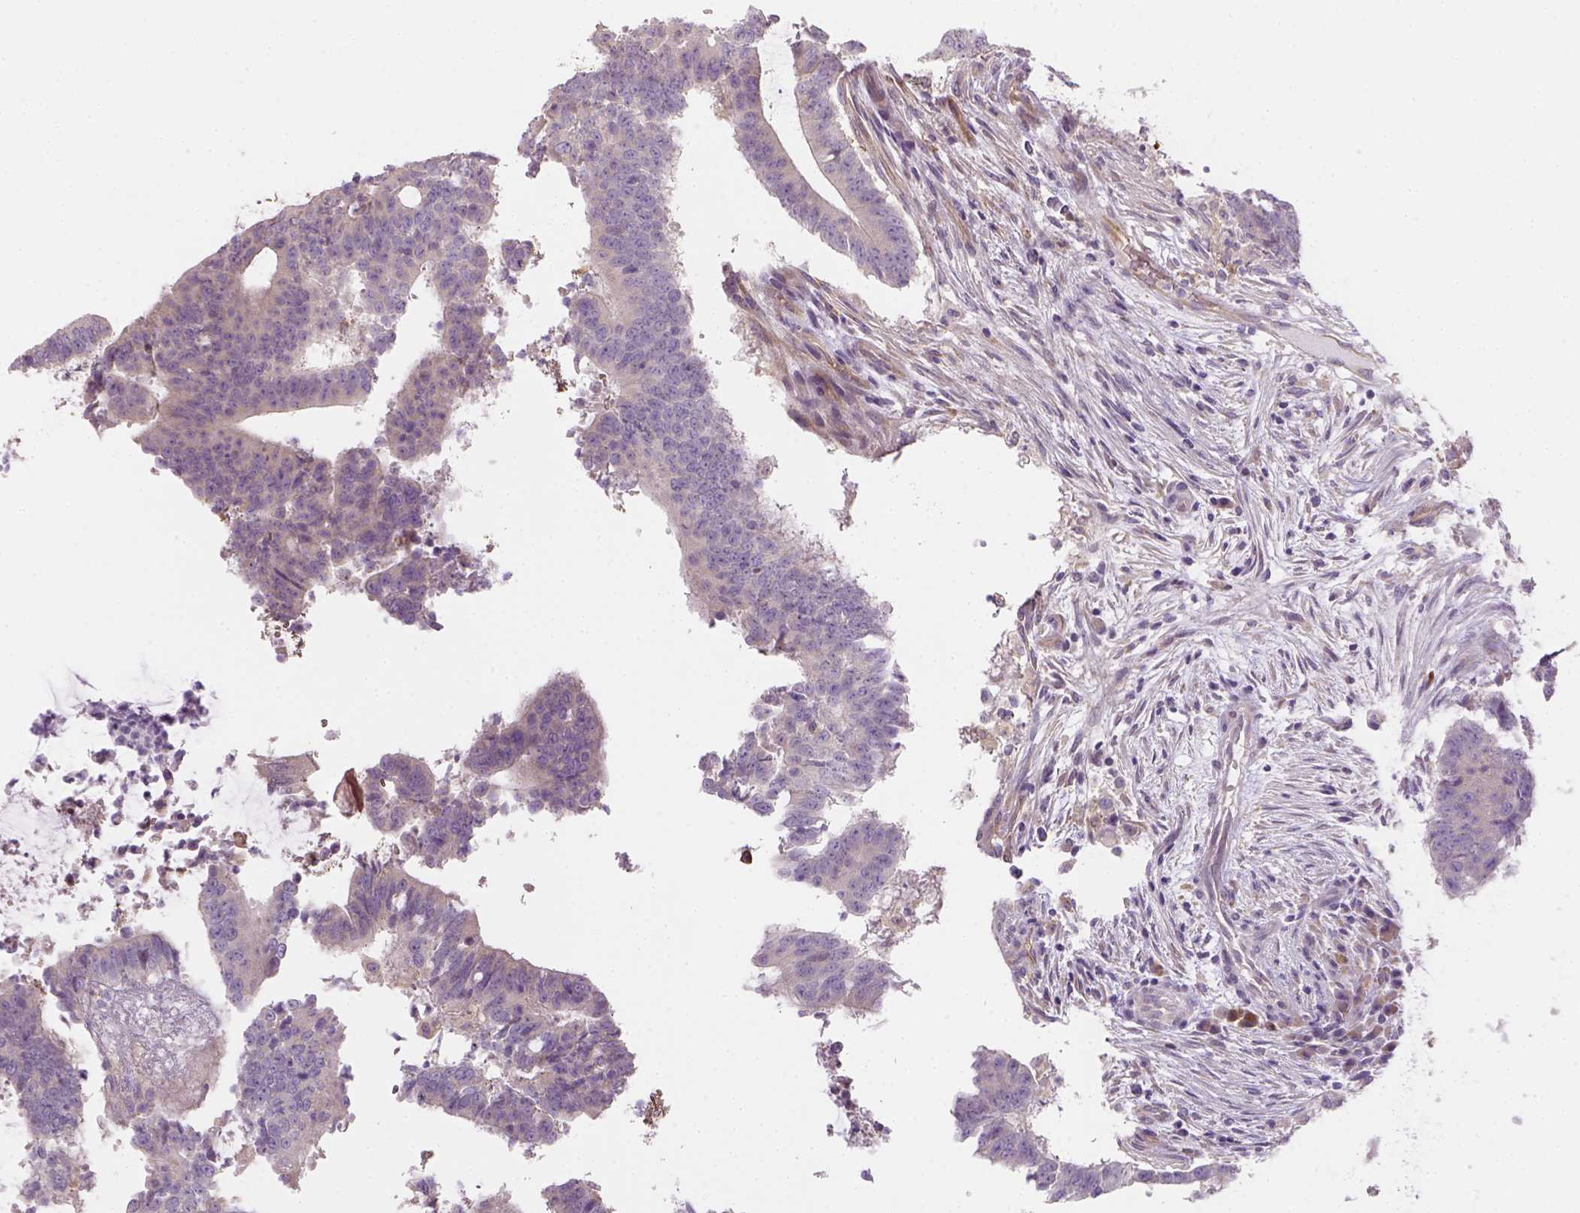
{"staining": {"intensity": "negative", "quantity": "none", "location": "none"}, "tissue": "colorectal cancer", "cell_type": "Tumor cells", "image_type": "cancer", "snomed": [{"axis": "morphology", "description": "Adenocarcinoma, NOS"}, {"axis": "topography", "description": "Colon"}], "caption": "Immunohistochemistry of colorectal cancer exhibits no expression in tumor cells.", "gene": "CACNB1", "patient": {"sex": "female", "age": 43}}